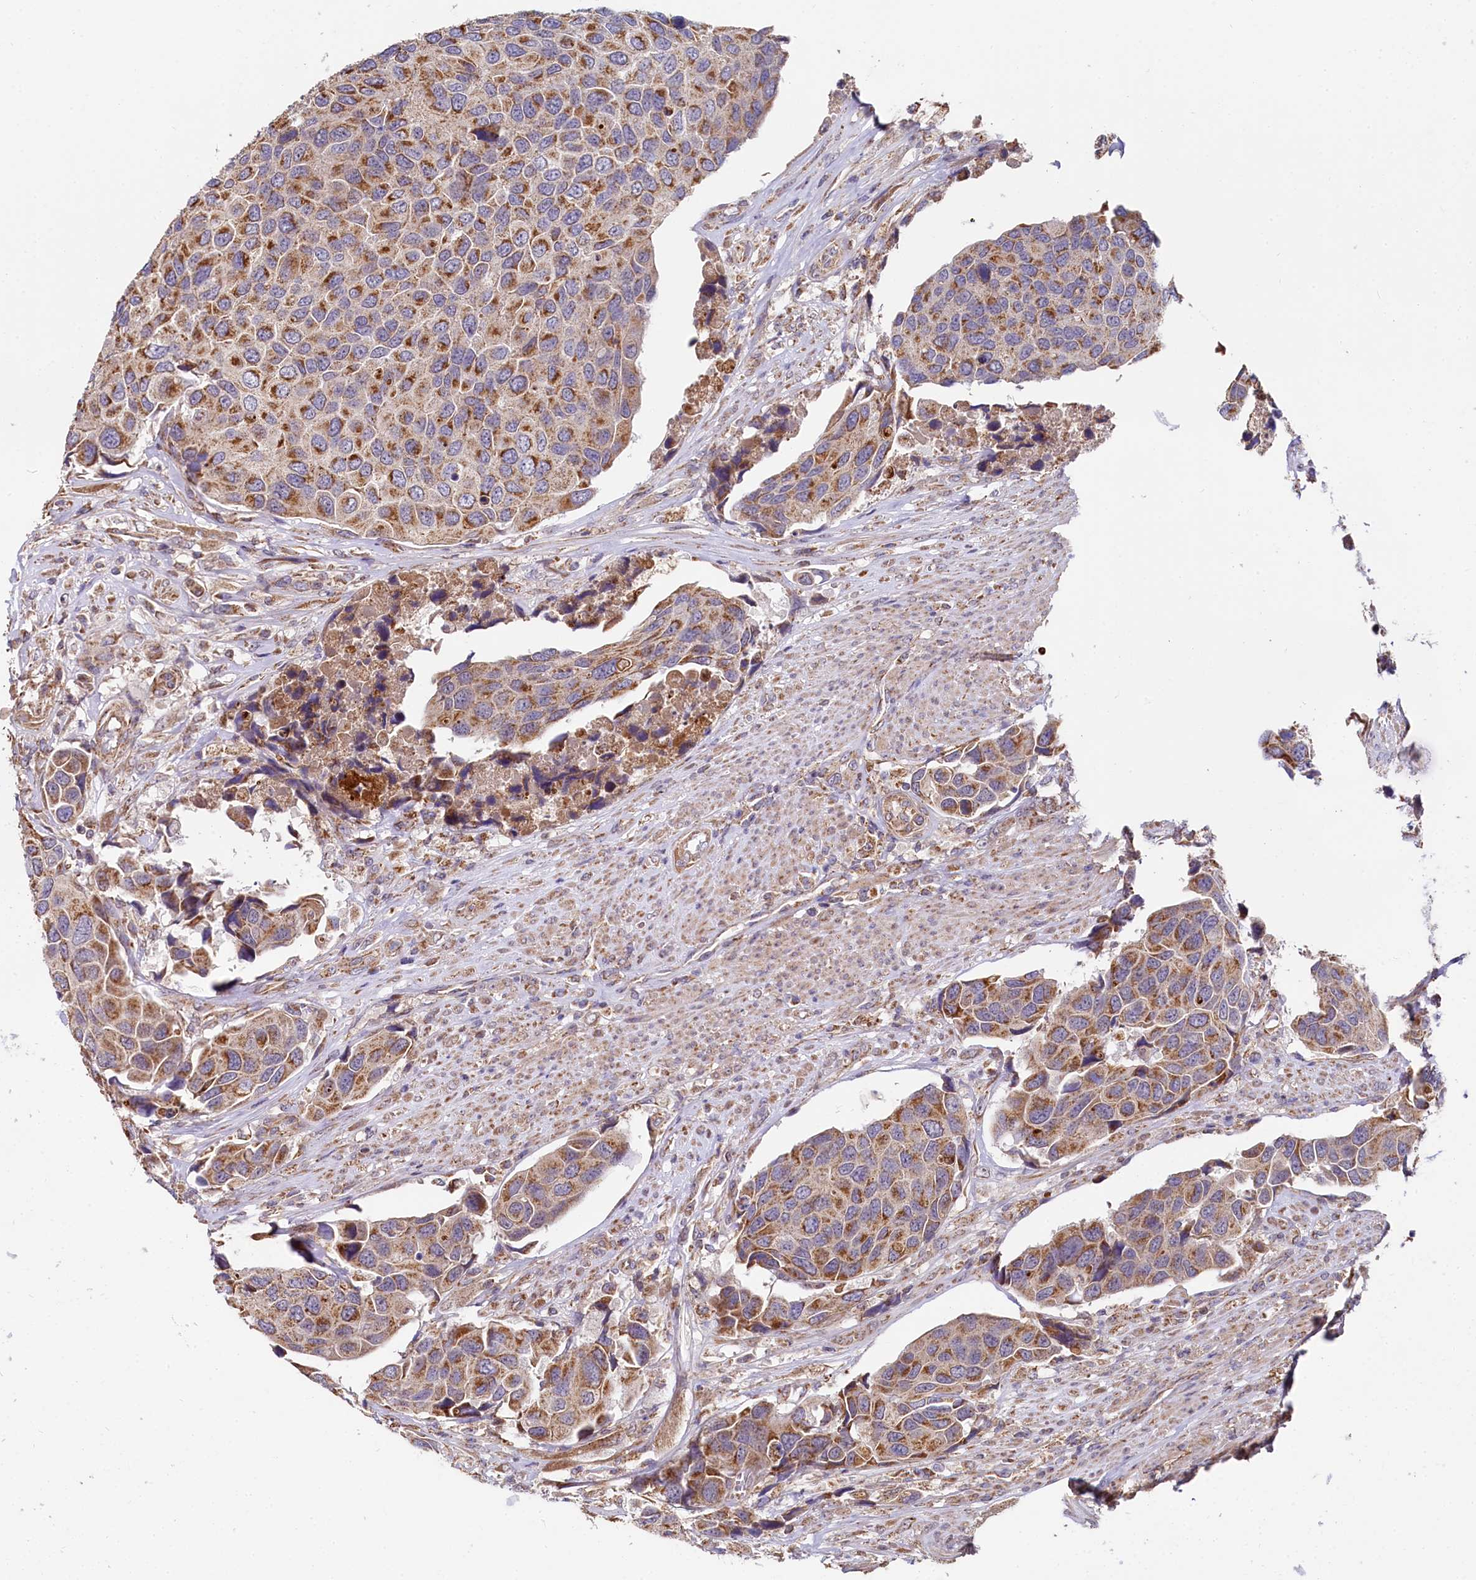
{"staining": {"intensity": "strong", "quantity": ">75%", "location": "cytoplasmic/membranous"}, "tissue": "urothelial cancer", "cell_type": "Tumor cells", "image_type": "cancer", "snomed": [{"axis": "morphology", "description": "Urothelial carcinoma, High grade"}, {"axis": "topography", "description": "Urinary bladder"}], "caption": "Immunohistochemical staining of human urothelial carcinoma (high-grade) shows high levels of strong cytoplasmic/membranous protein staining in approximately >75% of tumor cells.", "gene": "SPRYD3", "patient": {"sex": "male", "age": 74}}